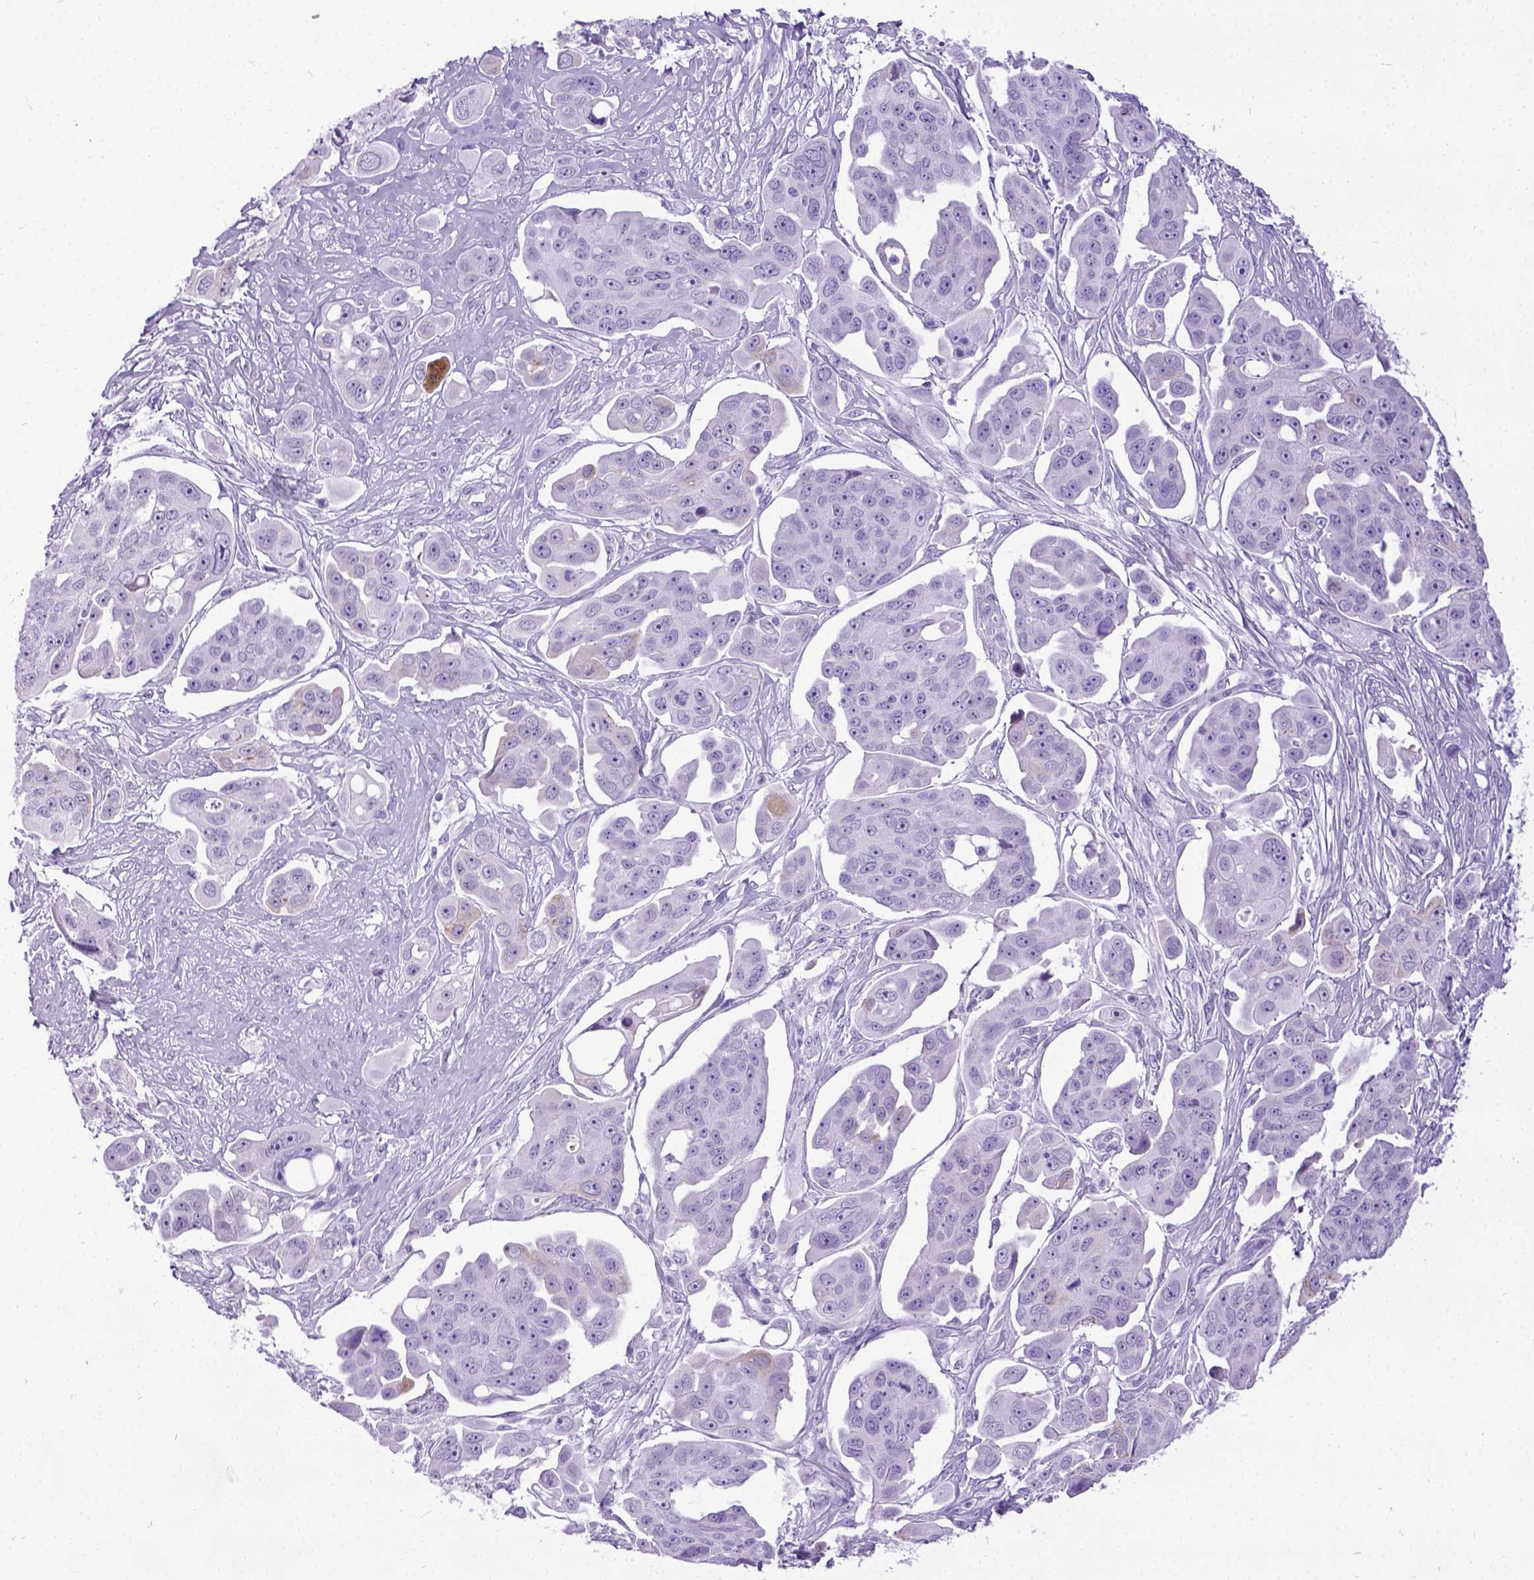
{"staining": {"intensity": "negative", "quantity": "none", "location": "none"}, "tissue": "ovarian cancer", "cell_type": "Tumor cells", "image_type": "cancer", "snomed": [{"axis": "morphology", "description": "Carcinoma, endometroid"}, {"axis": "topography", "description": "Ovary"}], "caption": "There is no significant expression in tumor cells of ovarian endometroid carcinoma.", "gene": "IGF2", "patient": {"sex": "female", "age": 70}}